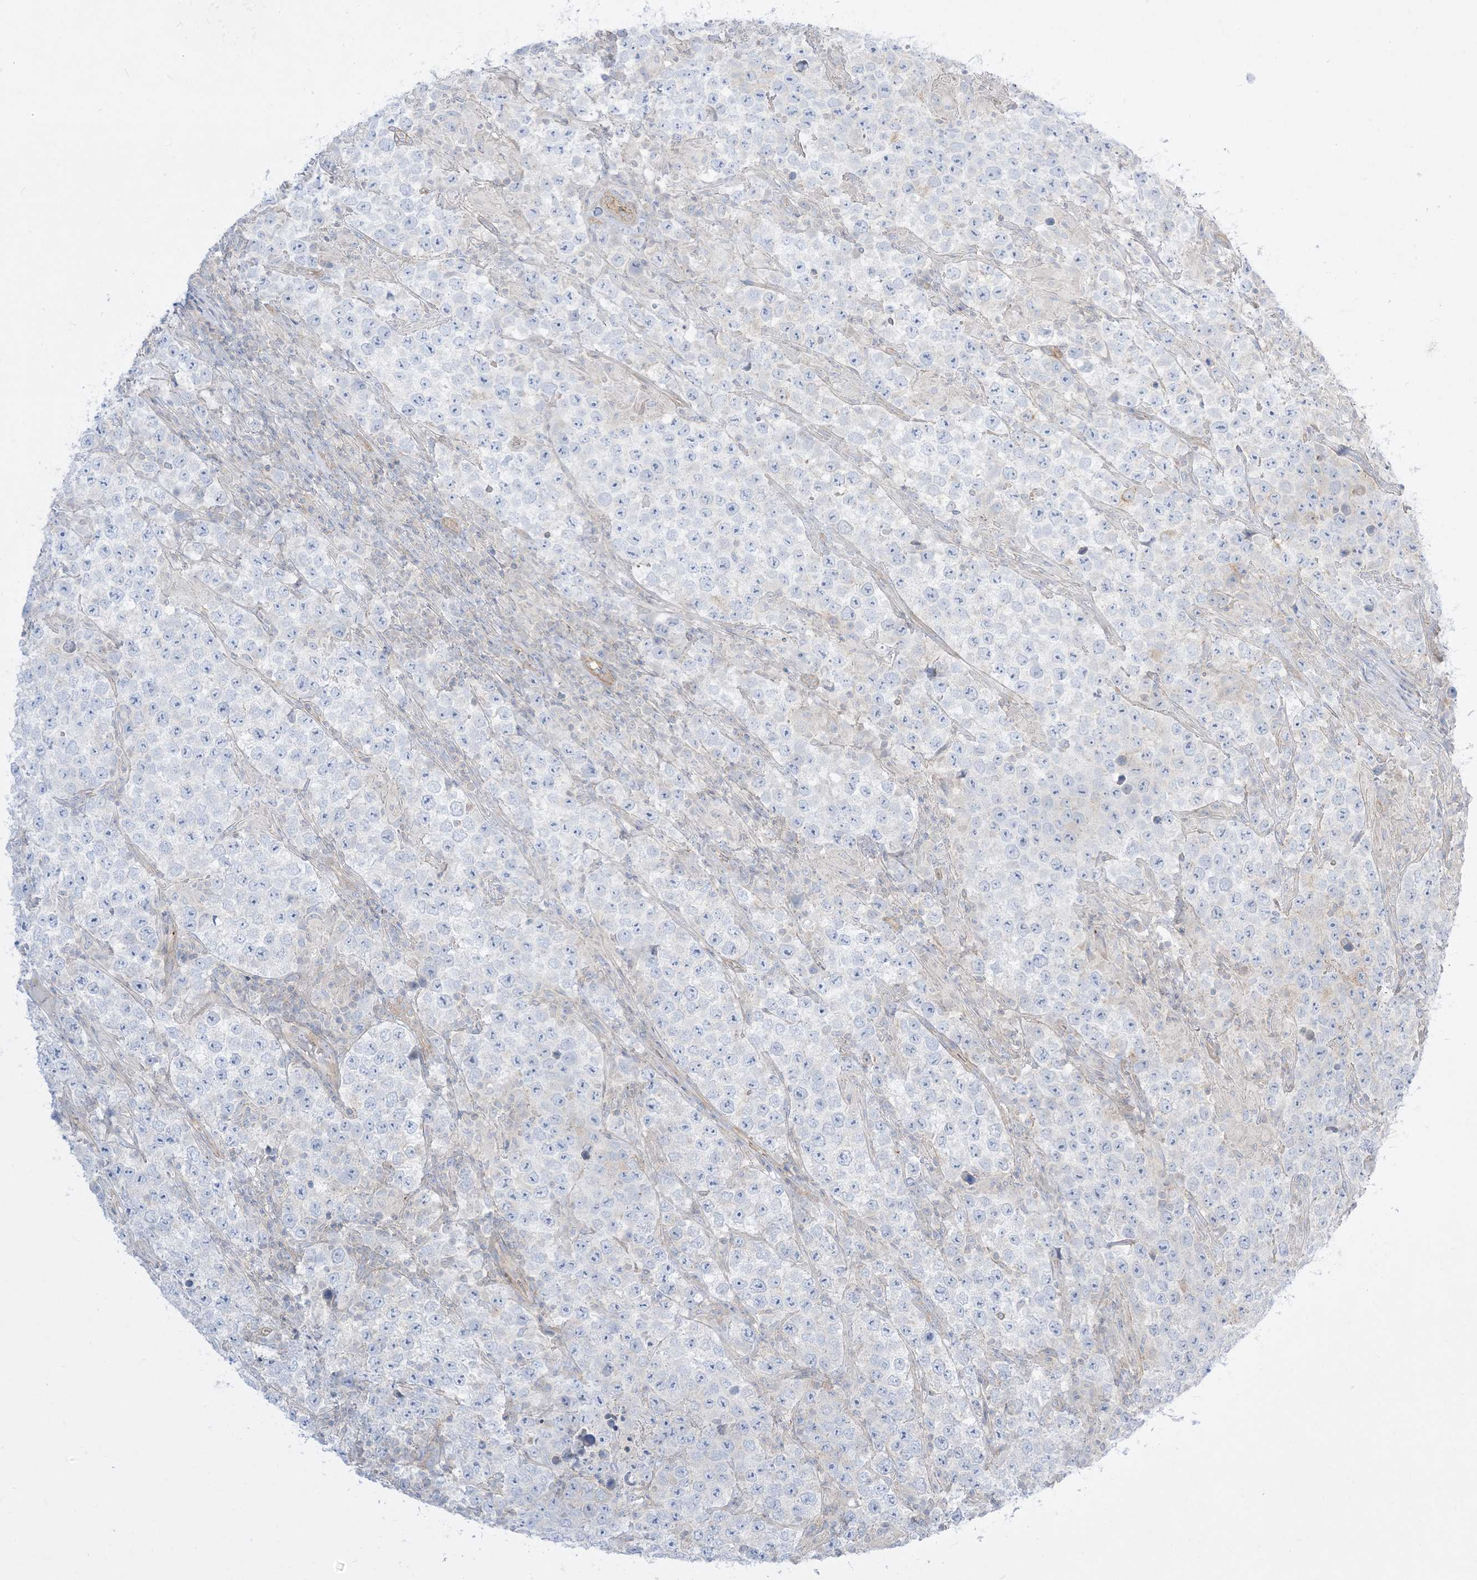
{"staining": {"intensity": "negative", "quantity": "none", "location": "none"}, "tissue": "testis cancer", "cell_type": "Tumor cells", "image_type": "cancer", "snomed": [{"axis": "morphology", "description": "Normal tissue, NOS"}, {"axis": "morphology", "description": "Urothelial carcinoma, High grade"}, {"axis": "morphology", "description": "Seminoma, NOS"}, {"axis": "morphology", "description": "Carcinoma, Embryonal, NOS"}, {"axis": "topography", "description": "Urinary bladder"}, {"axis": "topography", "description": "Testis"}], "caption": "Tumor cells show no significant expression in testis cancer (urothelial carcinoma (high-grade)). (Stains: DAB IHC with hematoxylin counter stain, Microscopy: brightfield microscopy at high magnification).", "gene": "ARHGEF9", "patient": {"sex": "male", "age": 41}}